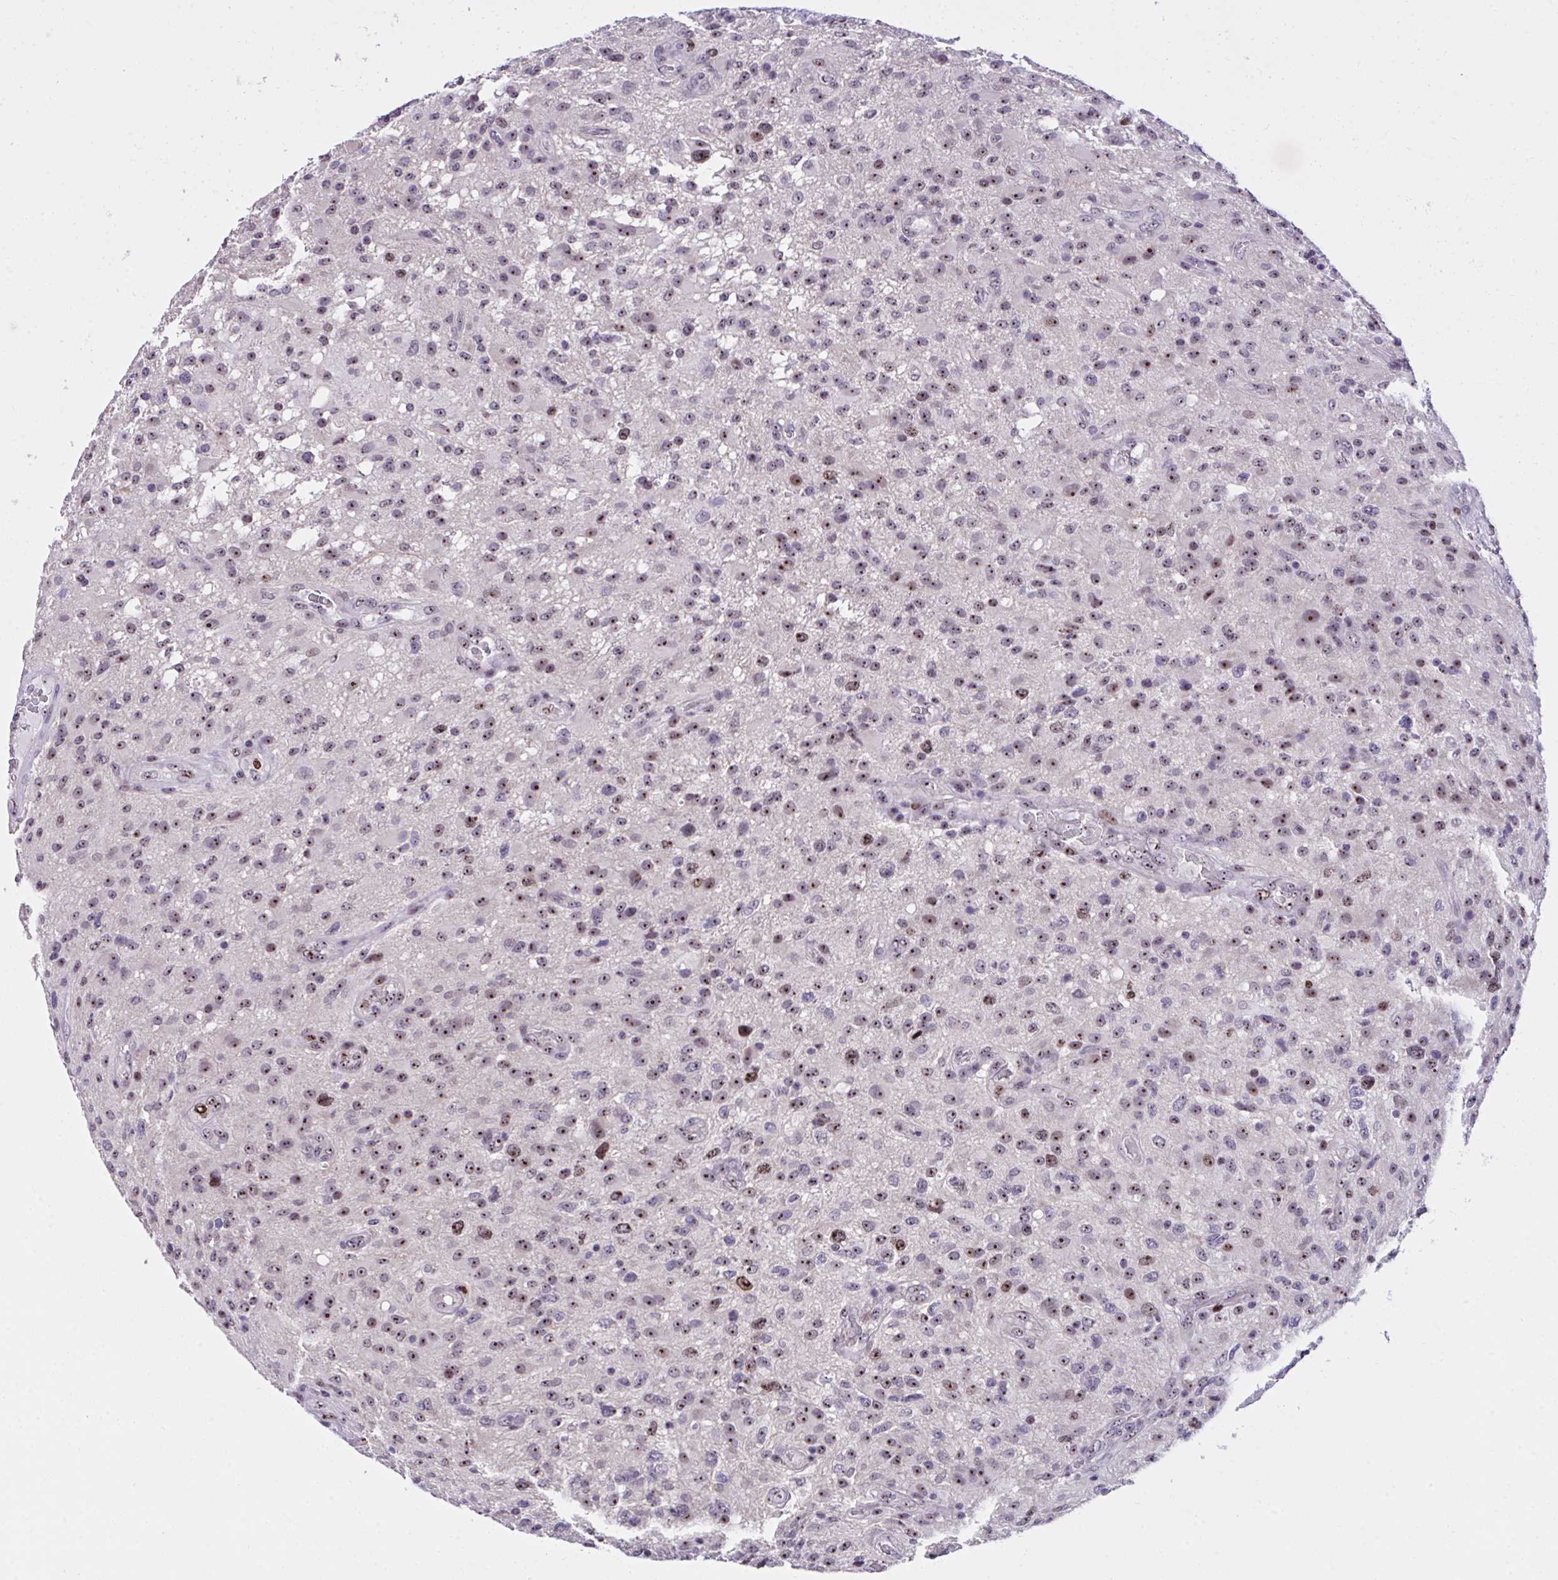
{"staining": {"intensity": "strong", "quantity": ">75%", "location": "nuclear"}, "tissue": "glioma", "cell_type": "Tumor cells", "image_type": "cancer", "snomed": [{"axis": "morphology", "description": "Glioma, malignant, High grade"}, {"axis": "topography", "description": "Brain"}], "caption": "The photomicrograph shows immunohistochemical staining of glioma. There is strong nuclear expression is appreciated in about >75% of tumor cells.", "gene": "CEP72", "patient": {"sex": "male", "age": 53}}